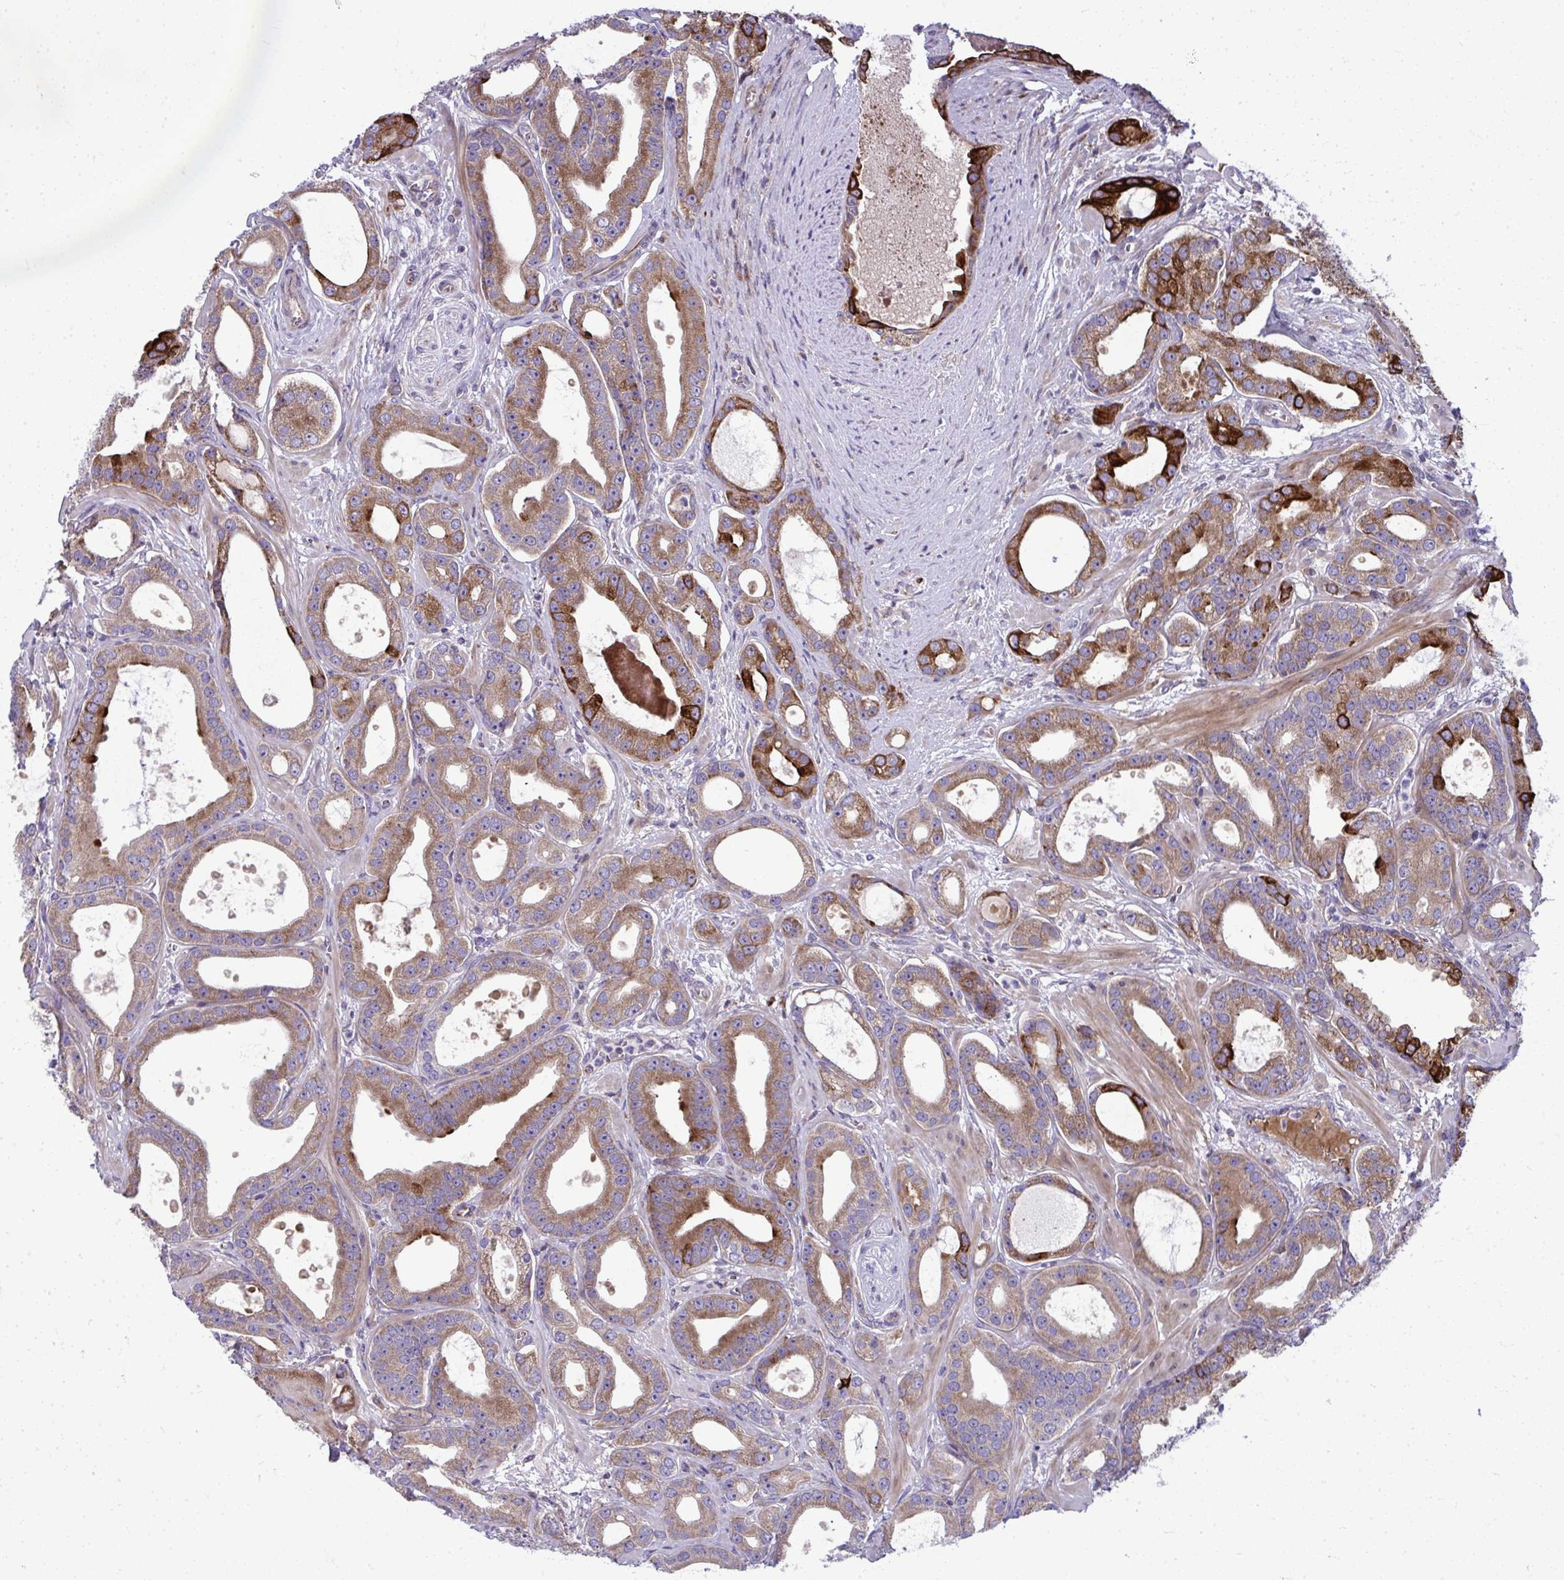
{"staining": {"intensity": "moderate", "quantity": ">75%", "location": "cytoplasmic/membranous"}, "tissue": "prostate cancer", "cell_type": "Tumor cells", "image_type": "cancer", "snomed": [{"axis": "morphology", "description": "Adenocarcinoma, High grade"}, {"axis": "topography", "description": "Prostate"}], "caption": "This is an image of IHC staining of prostate high-grade adenocarcinoma, which shows moderate expression in the cytoplasmic/membranous of tumor cells.", "gene": "GFPT2", "patient": {"sex": "male", "age": 65}}